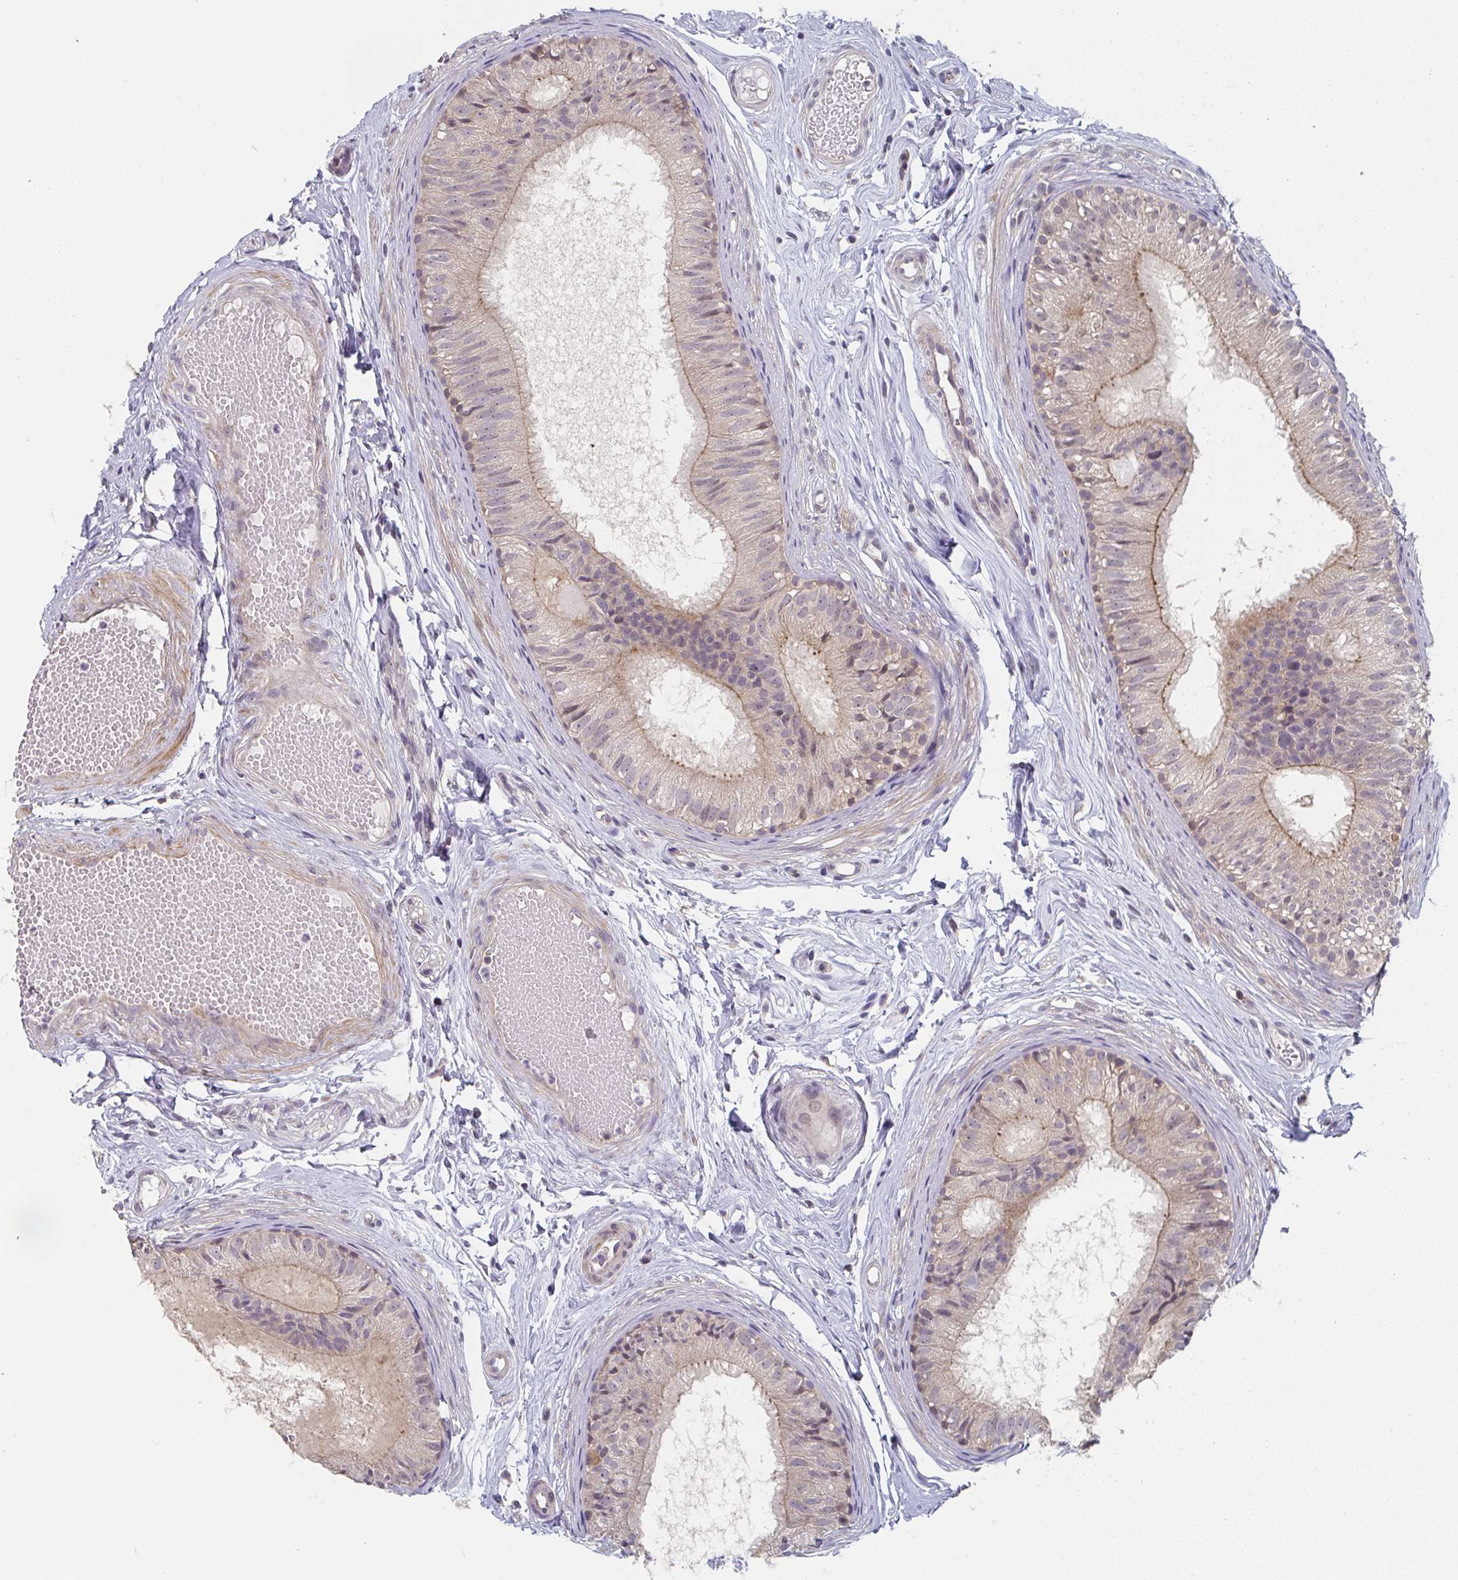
{"staining": {"intensity": "weak", "quantity": ">75%", "location": "cytoplasmic/membranous"}, "tissue": "epididymis", "cell_type": "Glandular cells", "image_type": "normal", "snomed": [{"axis": "morphology", "description": "Normal tissue, NOS"}, {"axis": "morphology", "description": "Seminoma, NOS"}, {"axis": "topography", "description": "Testis"}, {"axis": "topography", "description": "Epididymis"}], "caption": "Benign epididymis was stained to show a protein in brown. There is low levels of weak cytoplasmic/membranous expression in about >75% of glandular cells. (Brightfield microscopy of DAB IHC at high magnification).", "gene": "RANGRF", "patient": {"sex": "male", "age": 34}}